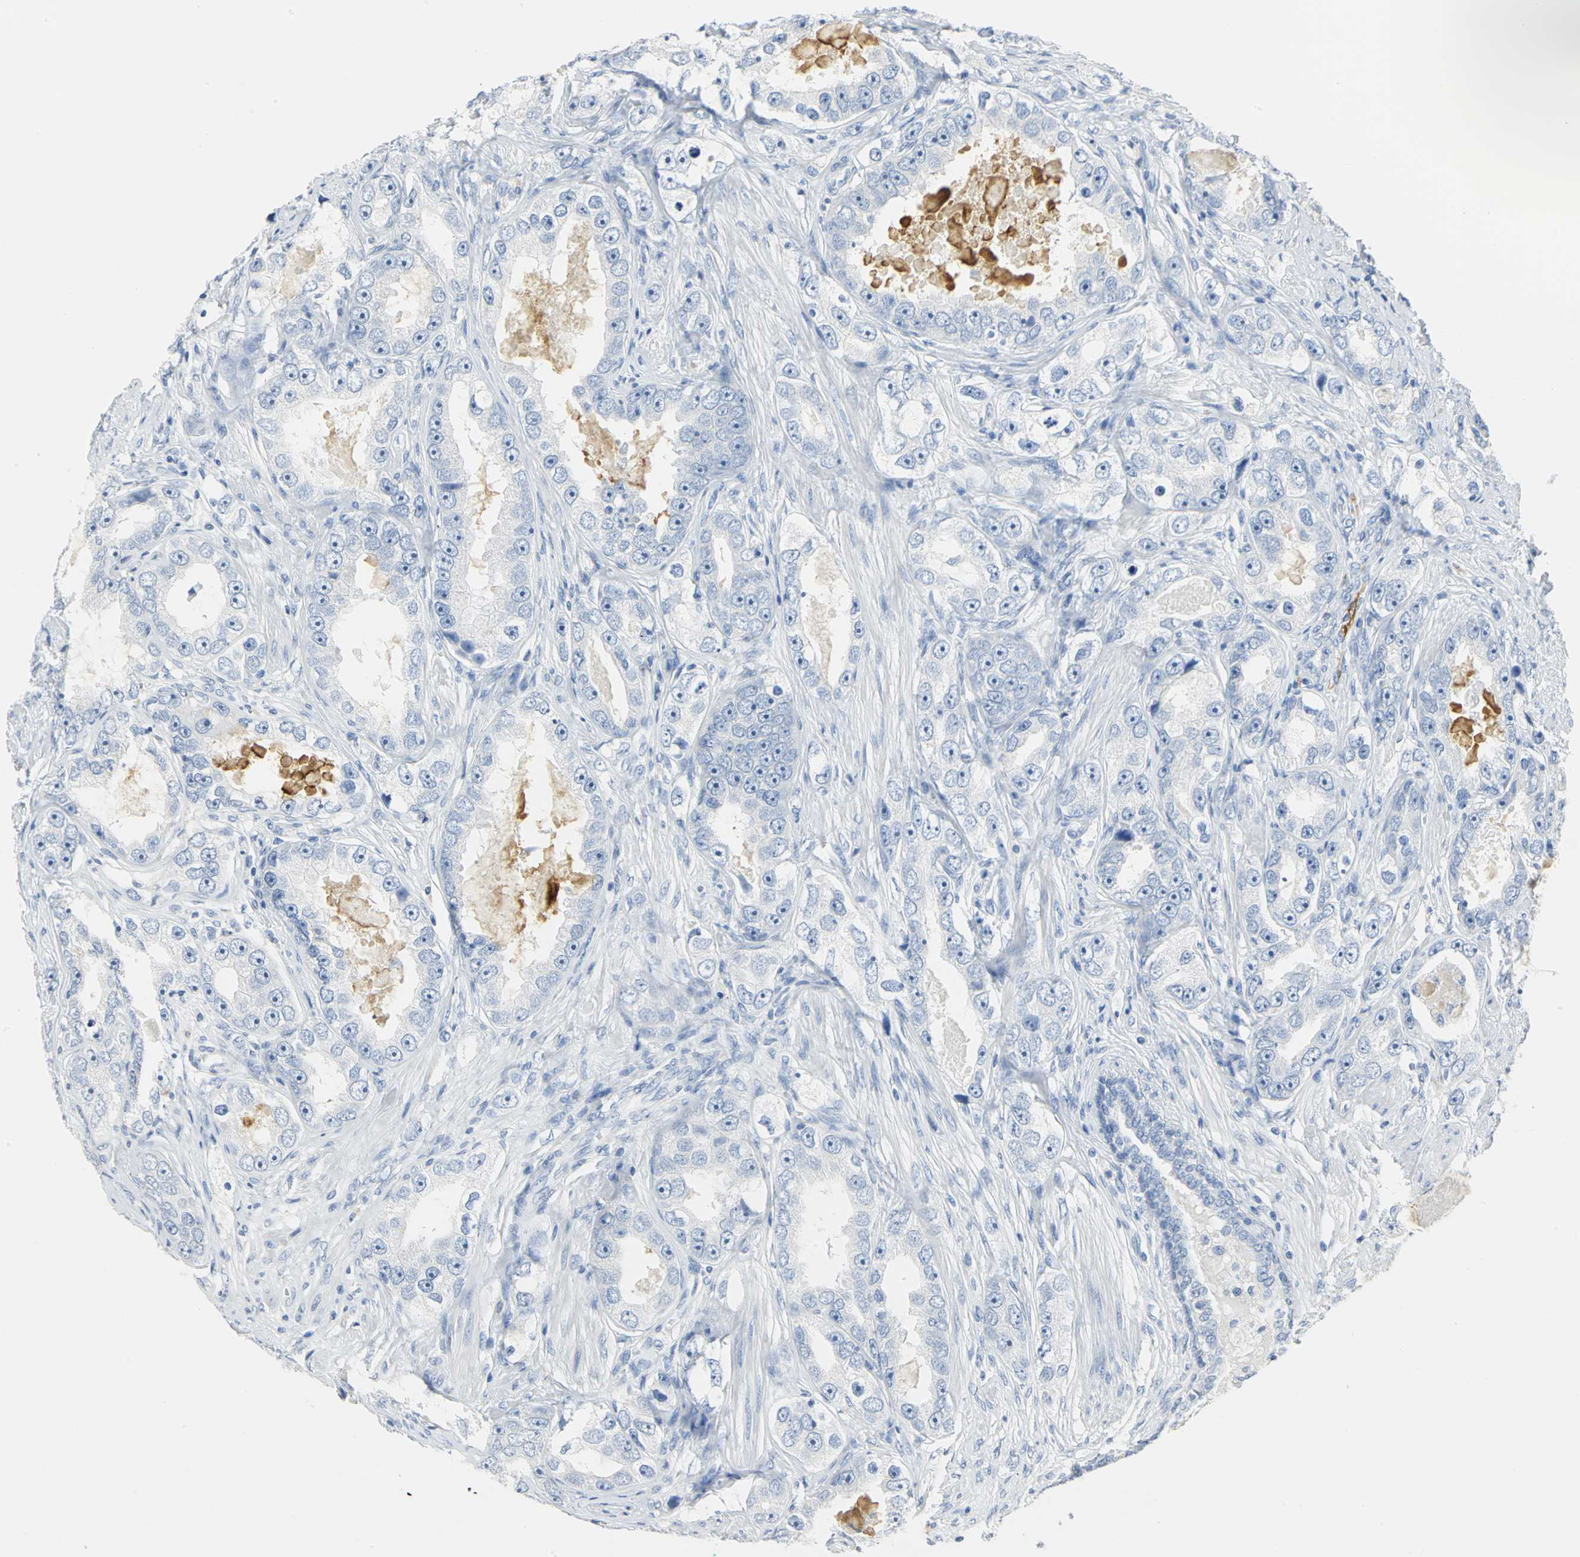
{"staining": {"intensity": "negative", "quantity": "none", "location": "none"}, "tissue": "prostate cancer", "cell_type": "Tumor cells", "image_type": "cancer", "snomed": [{"axis": "morphology", "description": "Adenocarcinoma, High grade"}, {"axis": "topography", "description": "Prostate"}], "caption": "A high-resolution micrograph shows IHC staining of prostate high-grade adenocarcinoma, which exhibits no significant staining in tumor cells. (DAB (3,3'-diaminobenzidine) IHC visualized using brightfield microscopy, high magnification).", "gene": "CA3", "patient": {"sex": "male", "age": 63}}